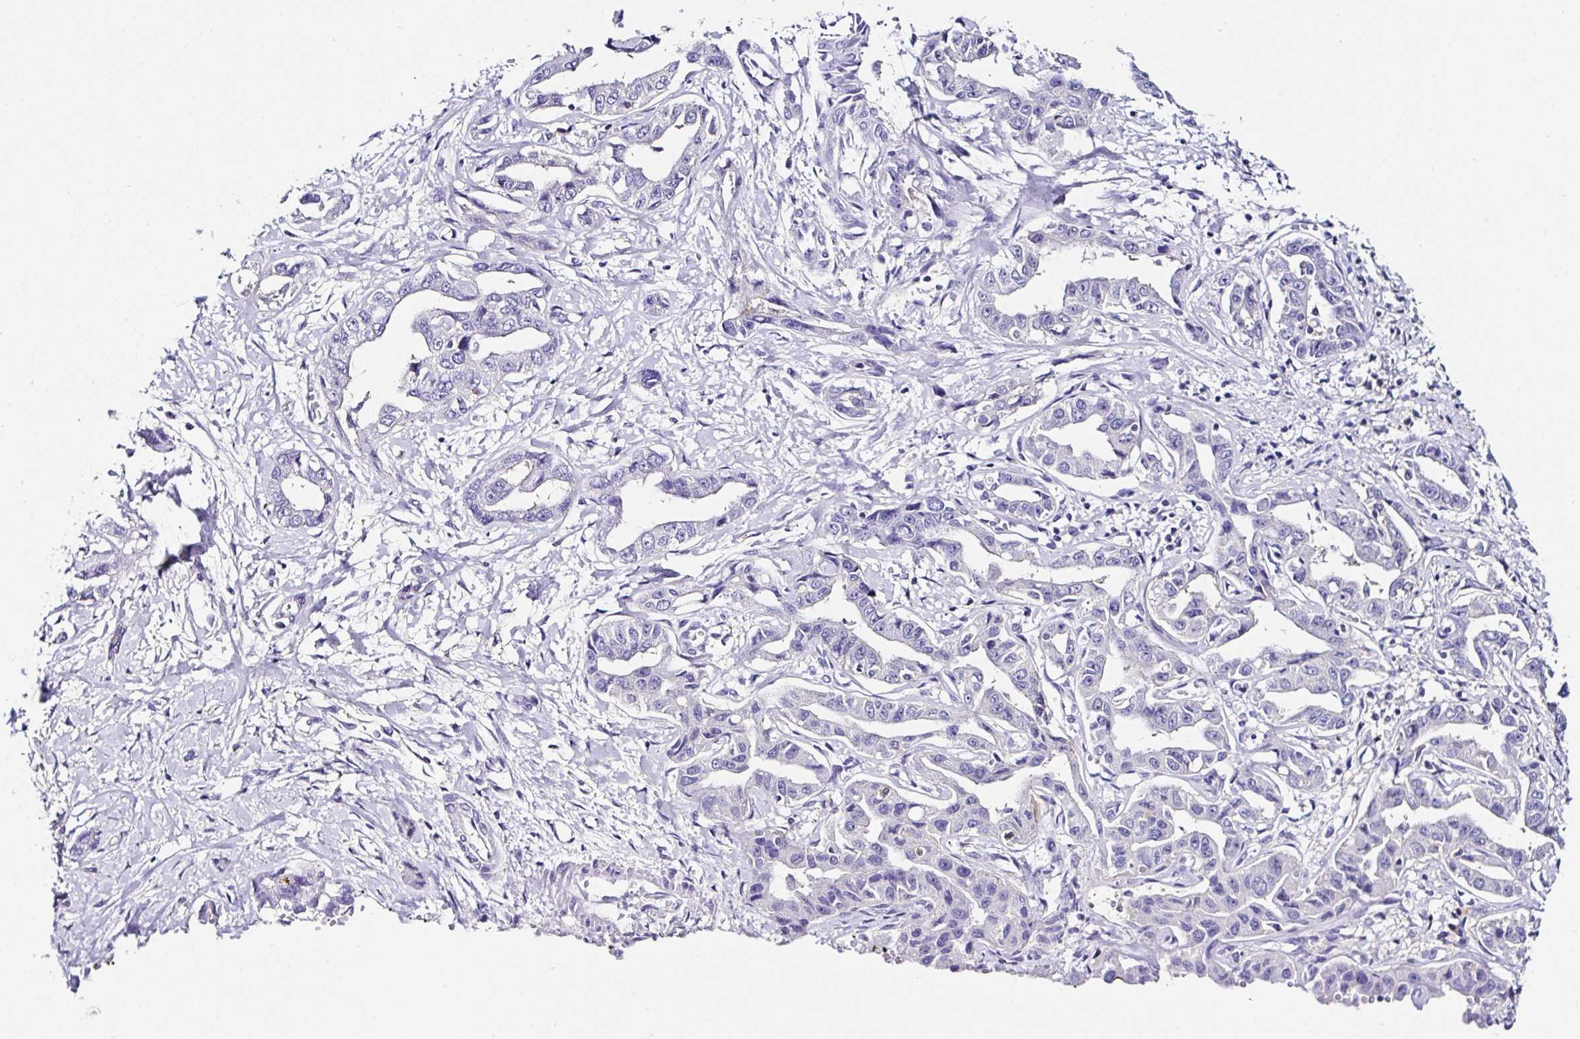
{"staining": {"intensity": "negative", "quantity": "none", "location": "none"}, "tissue": "liver cancer", "cell_type": "Tumor cells", "image_type": "cancer", "snomed": [{"axis": "morphology", "description": "Cholangiocarcinoma"}, {"axis": "topography", "description": "Liver"}], "caption": "High magnification brightfield microscopy of liver cholangiocarcinoma stained with DAB (3,3'-diaminobenzidine) (brown) and counterstained with hematoxylin (blue): tumor cells show no significant positivity.", "gene": "UGT3A1", "patient": {"sex": "male", "age": 59}}